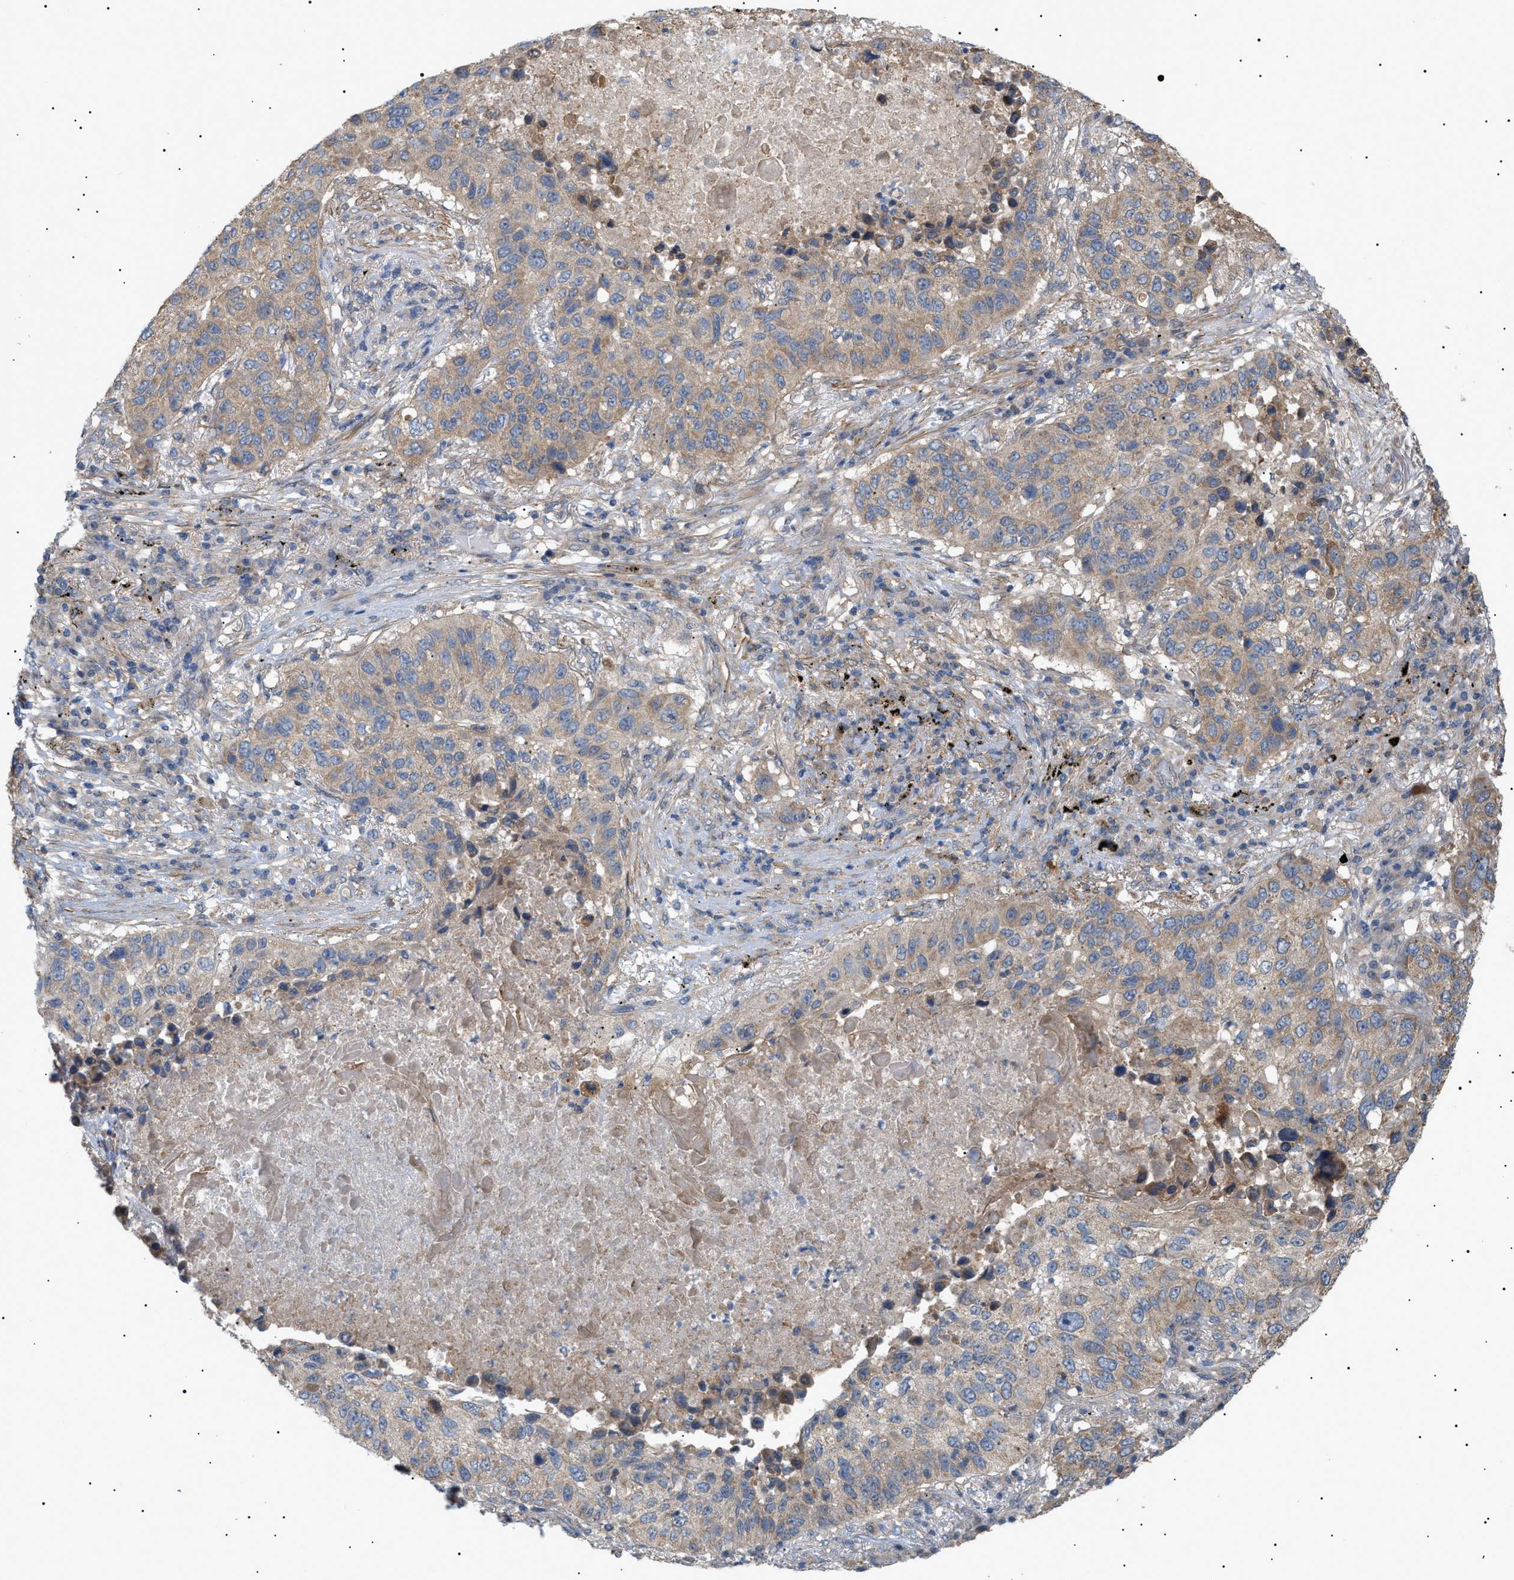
{"staining": {"intensity": "weak", "quantity": ">75%", "location": "cytoplasmic/membranous"}, "tissue": "lung cancer", "cell_type": "Tumor cells", "image_type": "cancer", "snomed": [{"axis": "morphology", "description": "Squamous cell carcinoma, NOS"}, {"axis": "topography", "description": "Lung"}], "caption": "Protein staining of squamous cell carcinoma (lung) tissue displays weak cytoplasmic/membranous expression in approximately >75% of tumor cells.", "gene": "IRS2", "patient": {"sex": "male", "age": 57}}